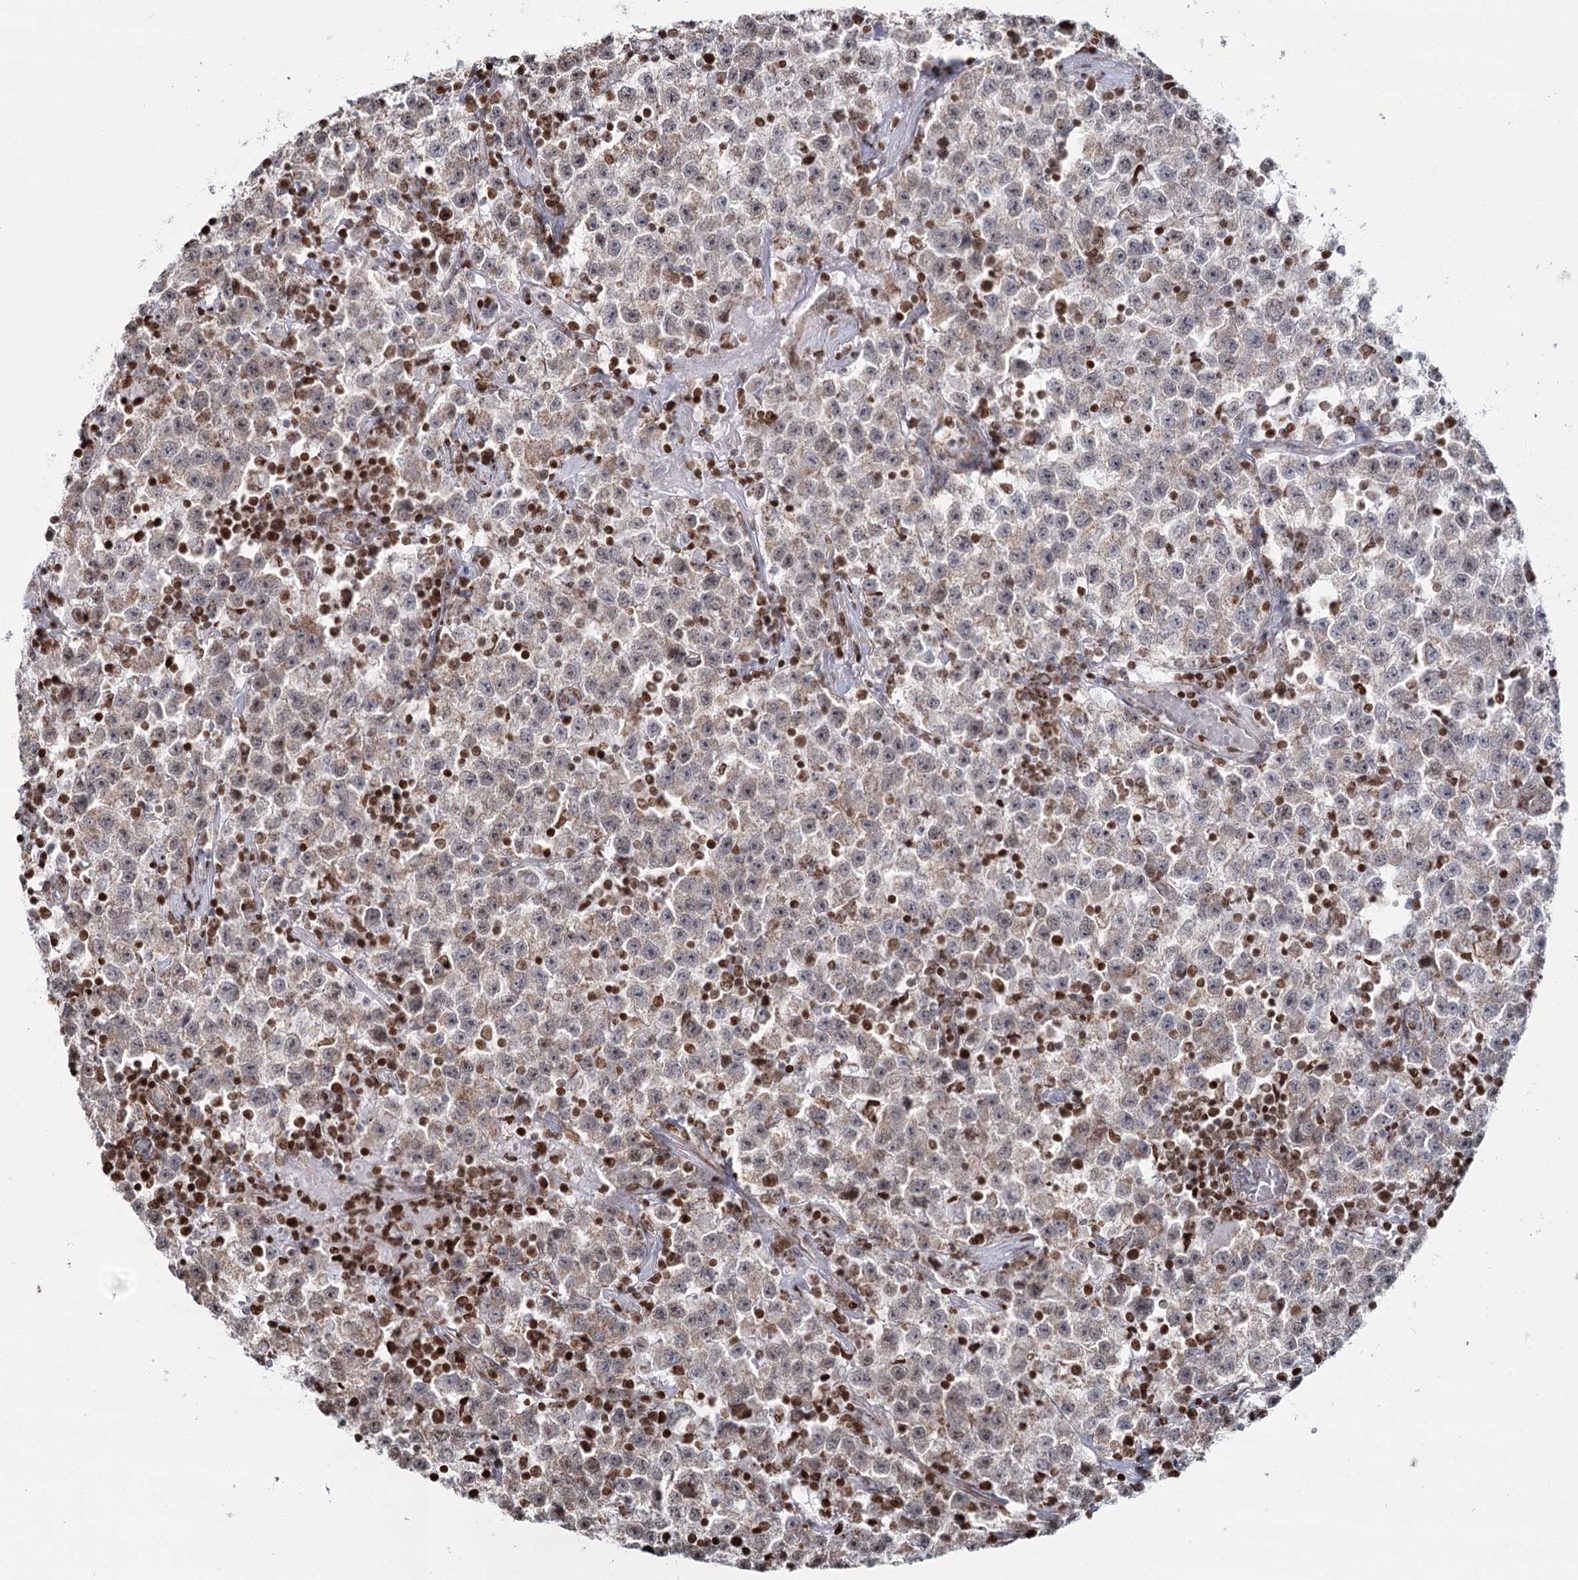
{"staining": {"intensity": "weak", "quantity": ">75%", "location": "cytoplasmic/membranous,nuclear"}, "tissue": "testis cancer", "cell_type": "Tumor cells", "image_type": "cancer", "snomed": [{"axis": "morphology", "description": "Seminoma, NOS"}, {"axis": "topography", "description": "Testis"}], "caption": "There is low levels of weak cytoplasmic/membranous and nuclear positivity in tumor cells of seminoma (testis), as demonstrated by immunohistochemical staining (brown color).", "gene": "PDHX", "patient": {"sex": "male", "age": 22}}